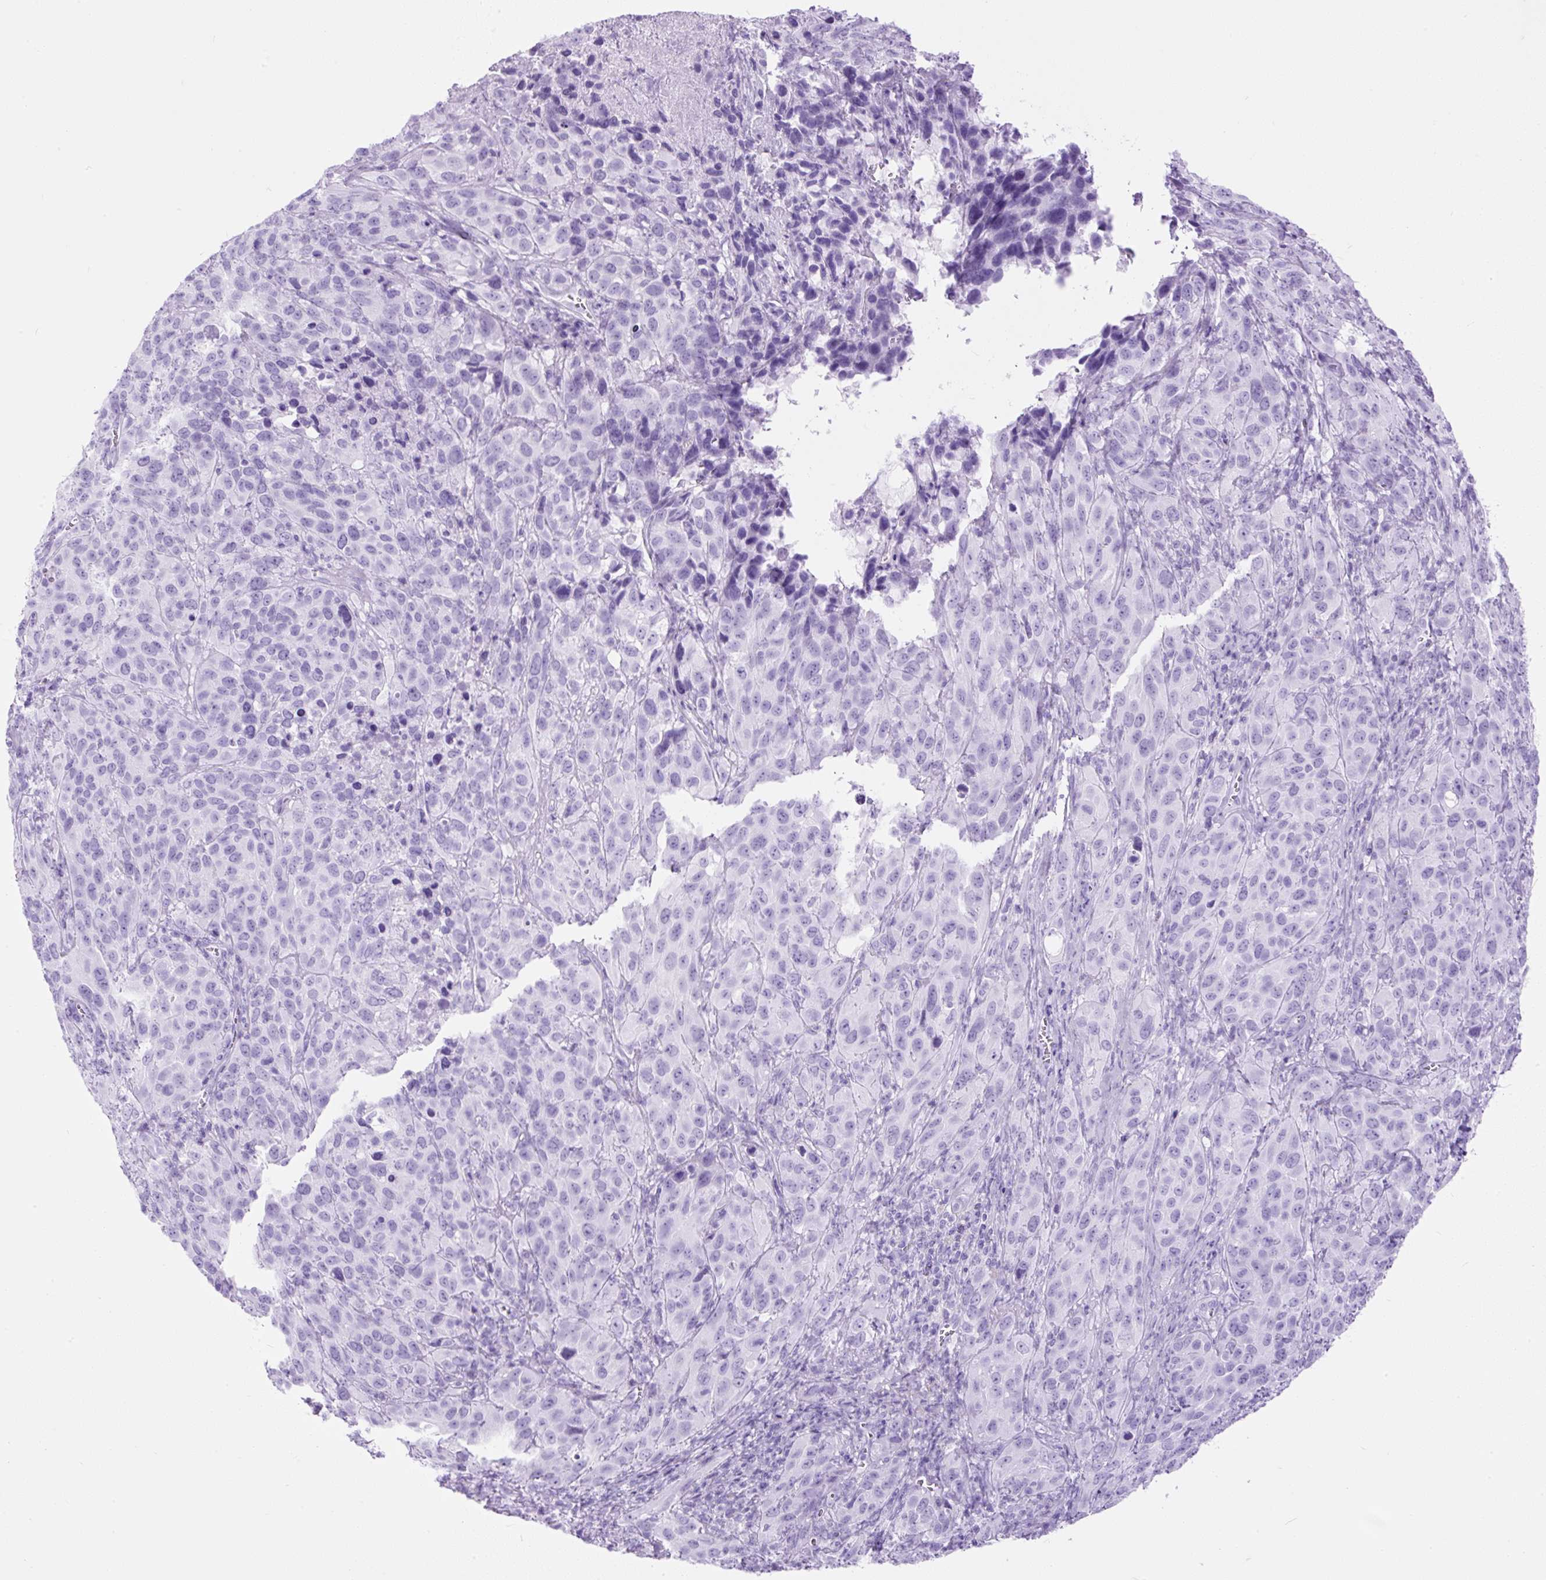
{"staining": {"intensity": "negative", "quantity": "none", "location": "none"}, "tissue": "cervical cancer", "cell_type": "Tumor cells", "image_type": "cancer", "snomed": [{"axis": "morphology", "description": "Squamous cell carcinoma, NOS"}, {"axis": "topography", "description": "Cervix"}], "caption": "Tumor cells show no significant positivity in squamous cell carcinoma (cervical). Brightfield microscopy of immunohistochemistry stained with DAB (3,3'-diaminobenzidine) (brown) and hematoxylin (blue), captured at high magnification.", "gene": "CEL", "patient": {"sex": "female", "age": 51}}